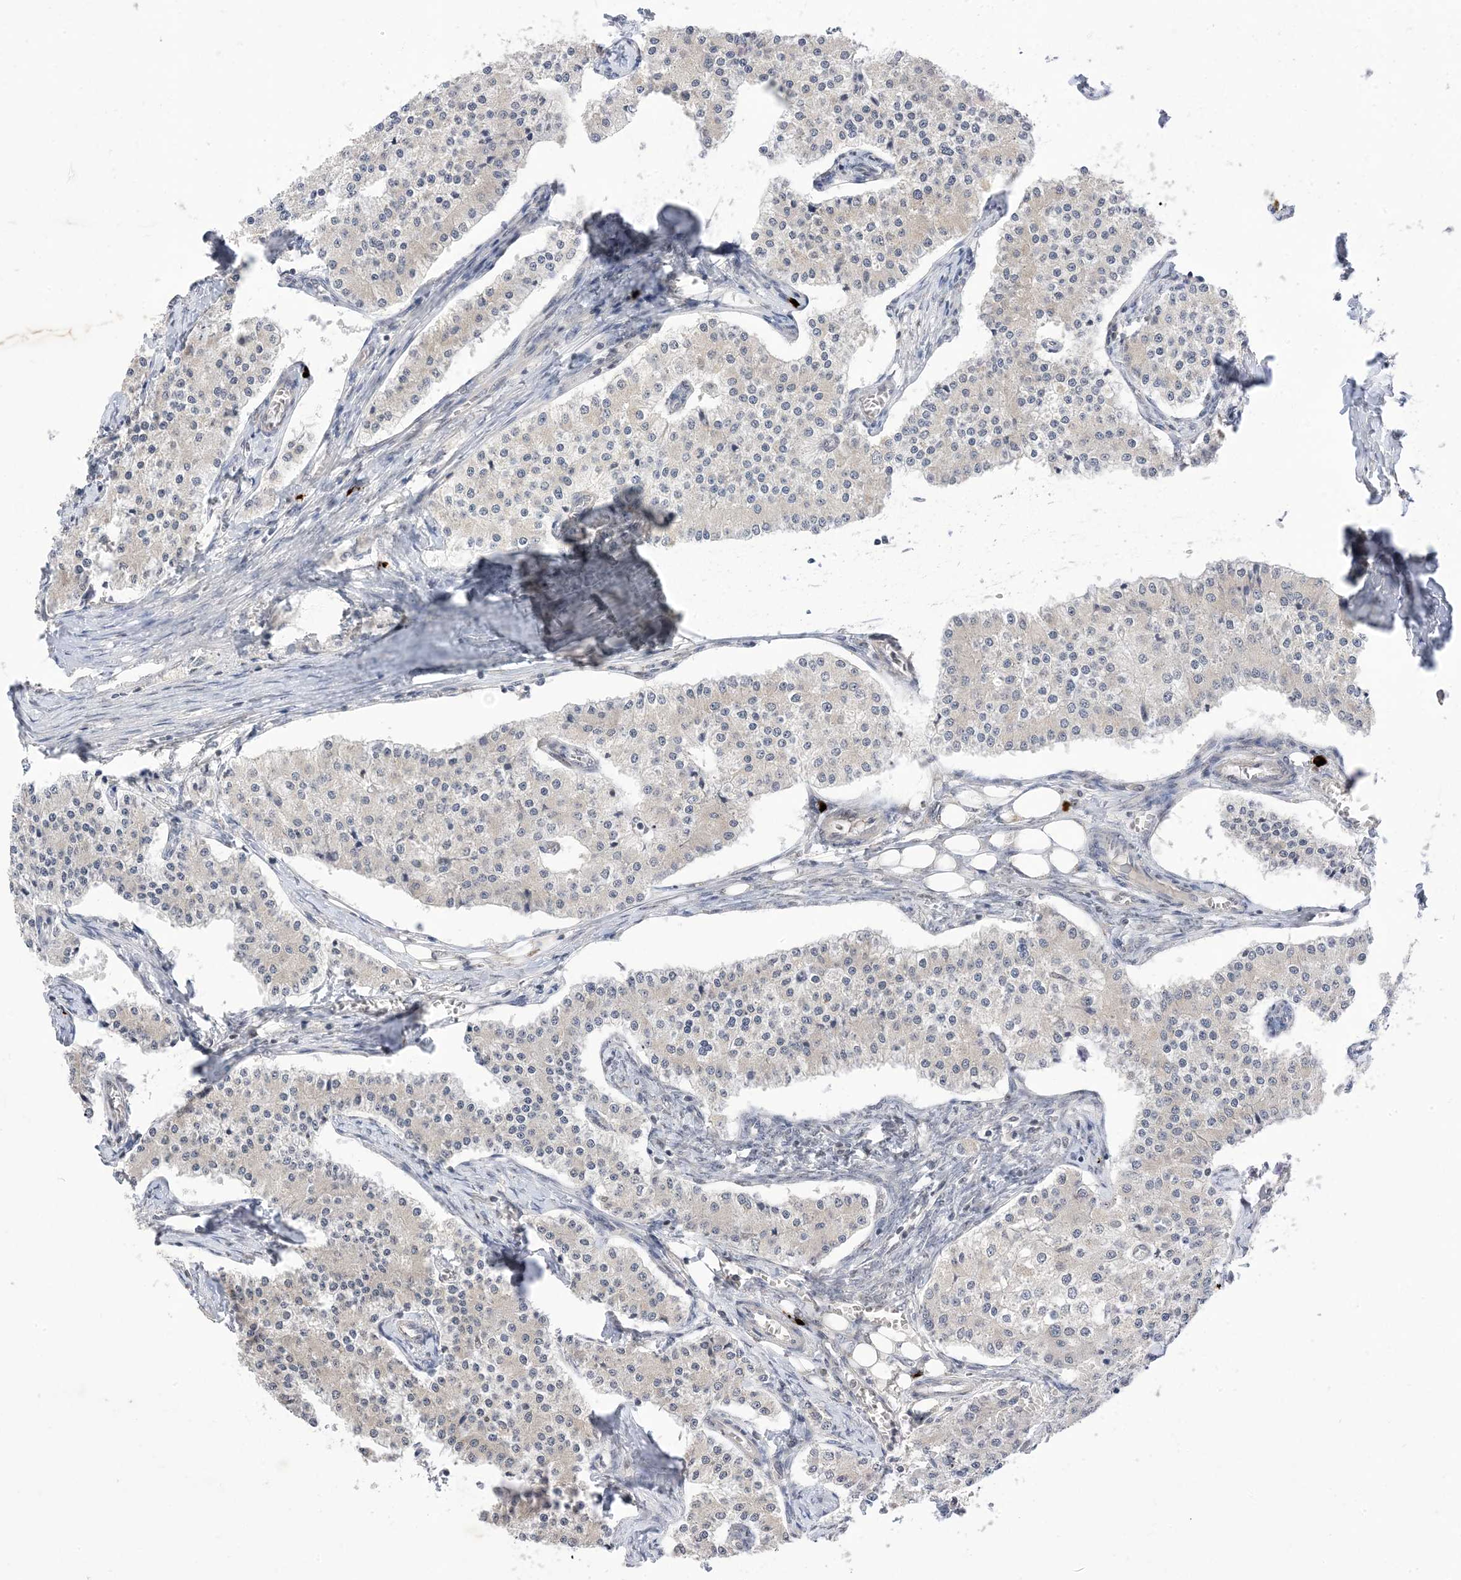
{"staining": {"intensity": "negative", "quantity": "none", "location": "none"}, "tissue": "carcinoid", "cell_type": "Tumor cells", "image_type": "cancer", "snomed": [{"axis": "morphology", "description": "Carcinoid, malignant, NOS"}, {"axis": "topography", "description": "Colon"}], "caption": "Protein analysis of carcinoid (malignant) shows no significant staining in tumor cells.", "gene": "RANBP9", "patient": {"sex": "female", "age": 52}}